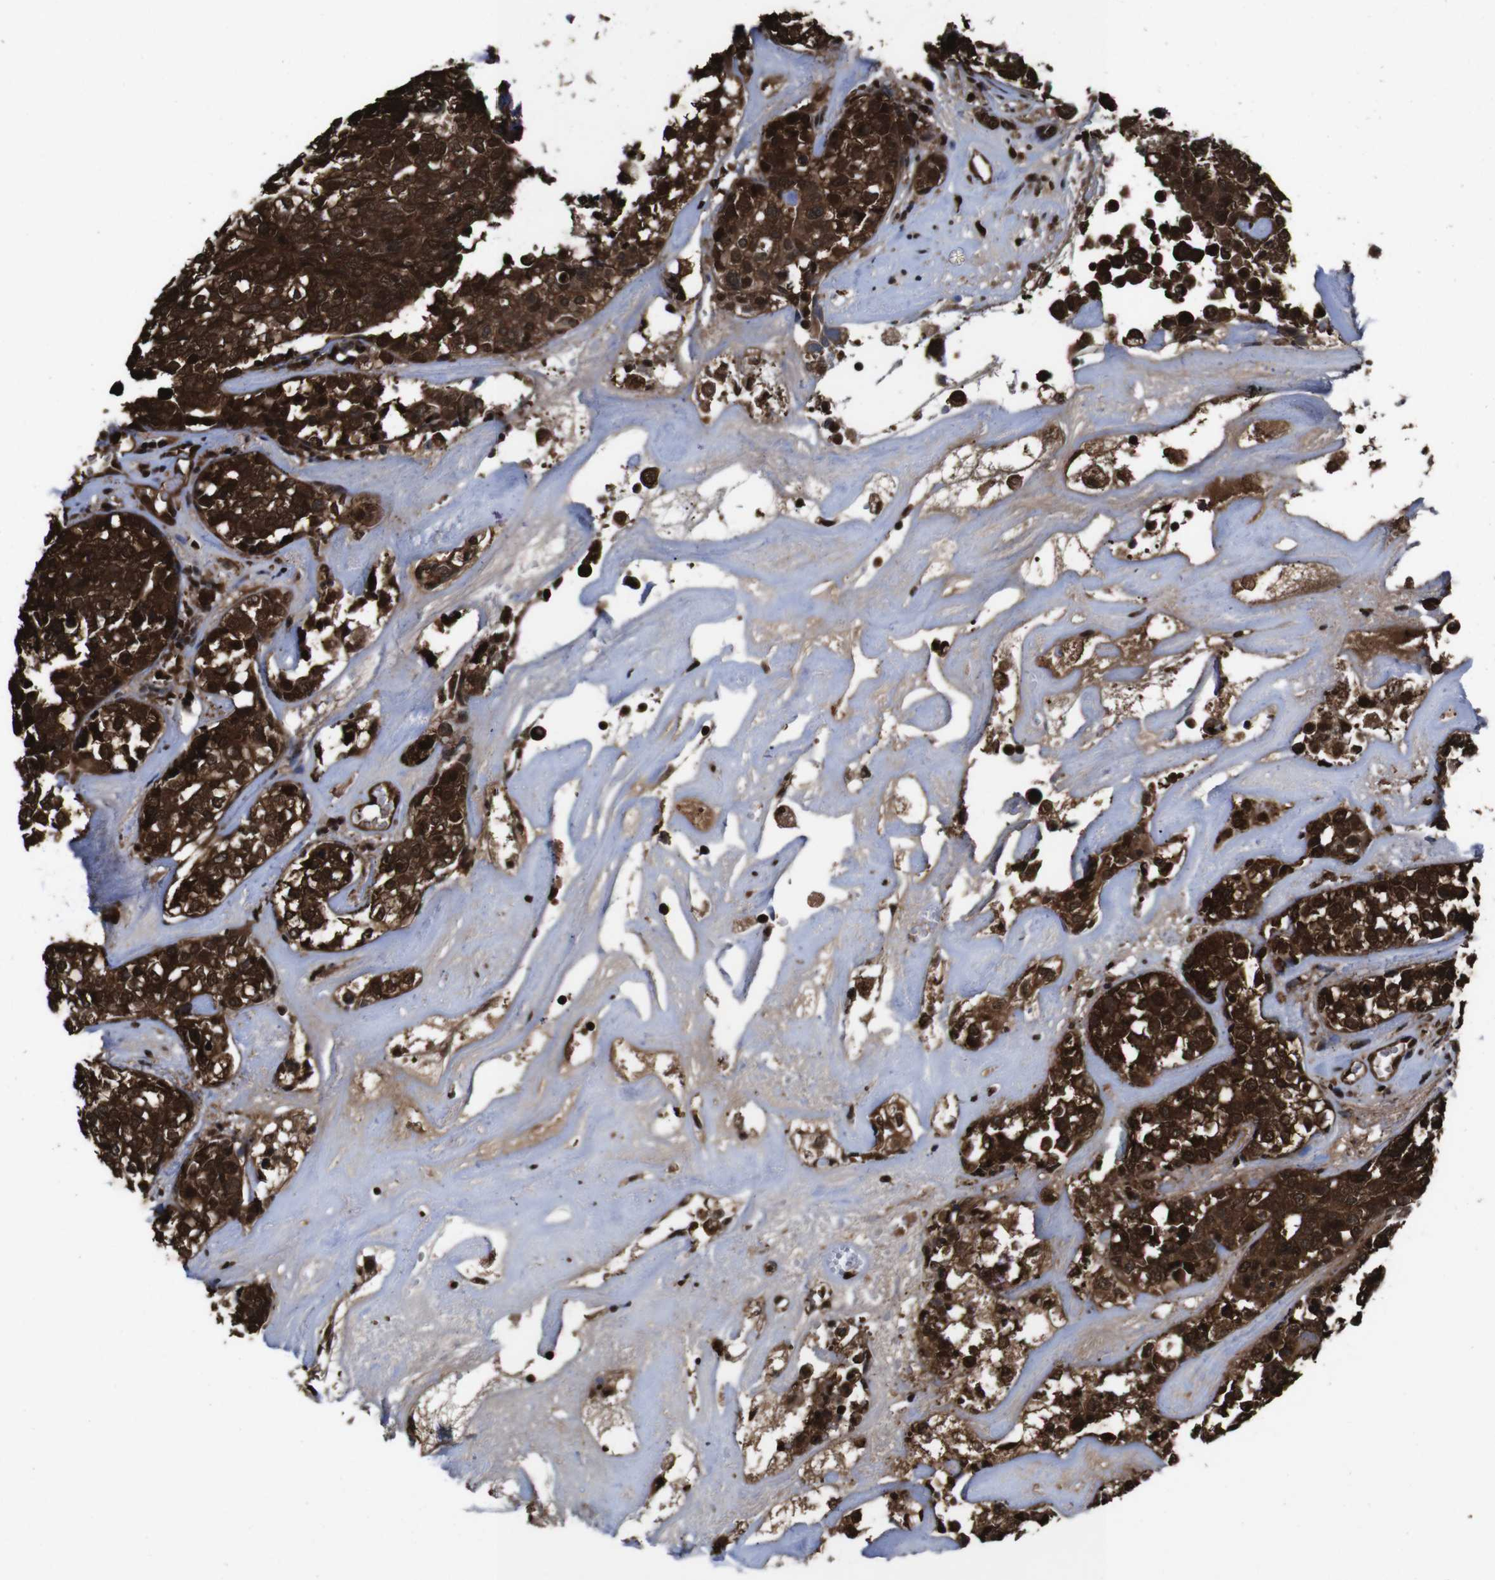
{"staining": {"intensity": "strong", "quantity": ">75%", "location": "cytoplasmic/membranous,nuclear"}, "tissue": "head and neck cancer", "cell_type": "Tumor cells", "image_type": "cancer", "snomed": [{"axis": "morphology", "description": "Adenocarcinoma, NOS"}, {"axis": "topography", "description": "Salivary gland"}, {"axis": "topography", "description": "Head-Neck"}], "caption": "A photomicrograph showing strong cytoplasmic/membranous and nuclear expression in about >75% of tumor cells in adenocarcinoma (head and neck), as visualized by brown immunohistochemical staining.", "gene": "VCP", "patient": {"sex": "female", "age": 65}}